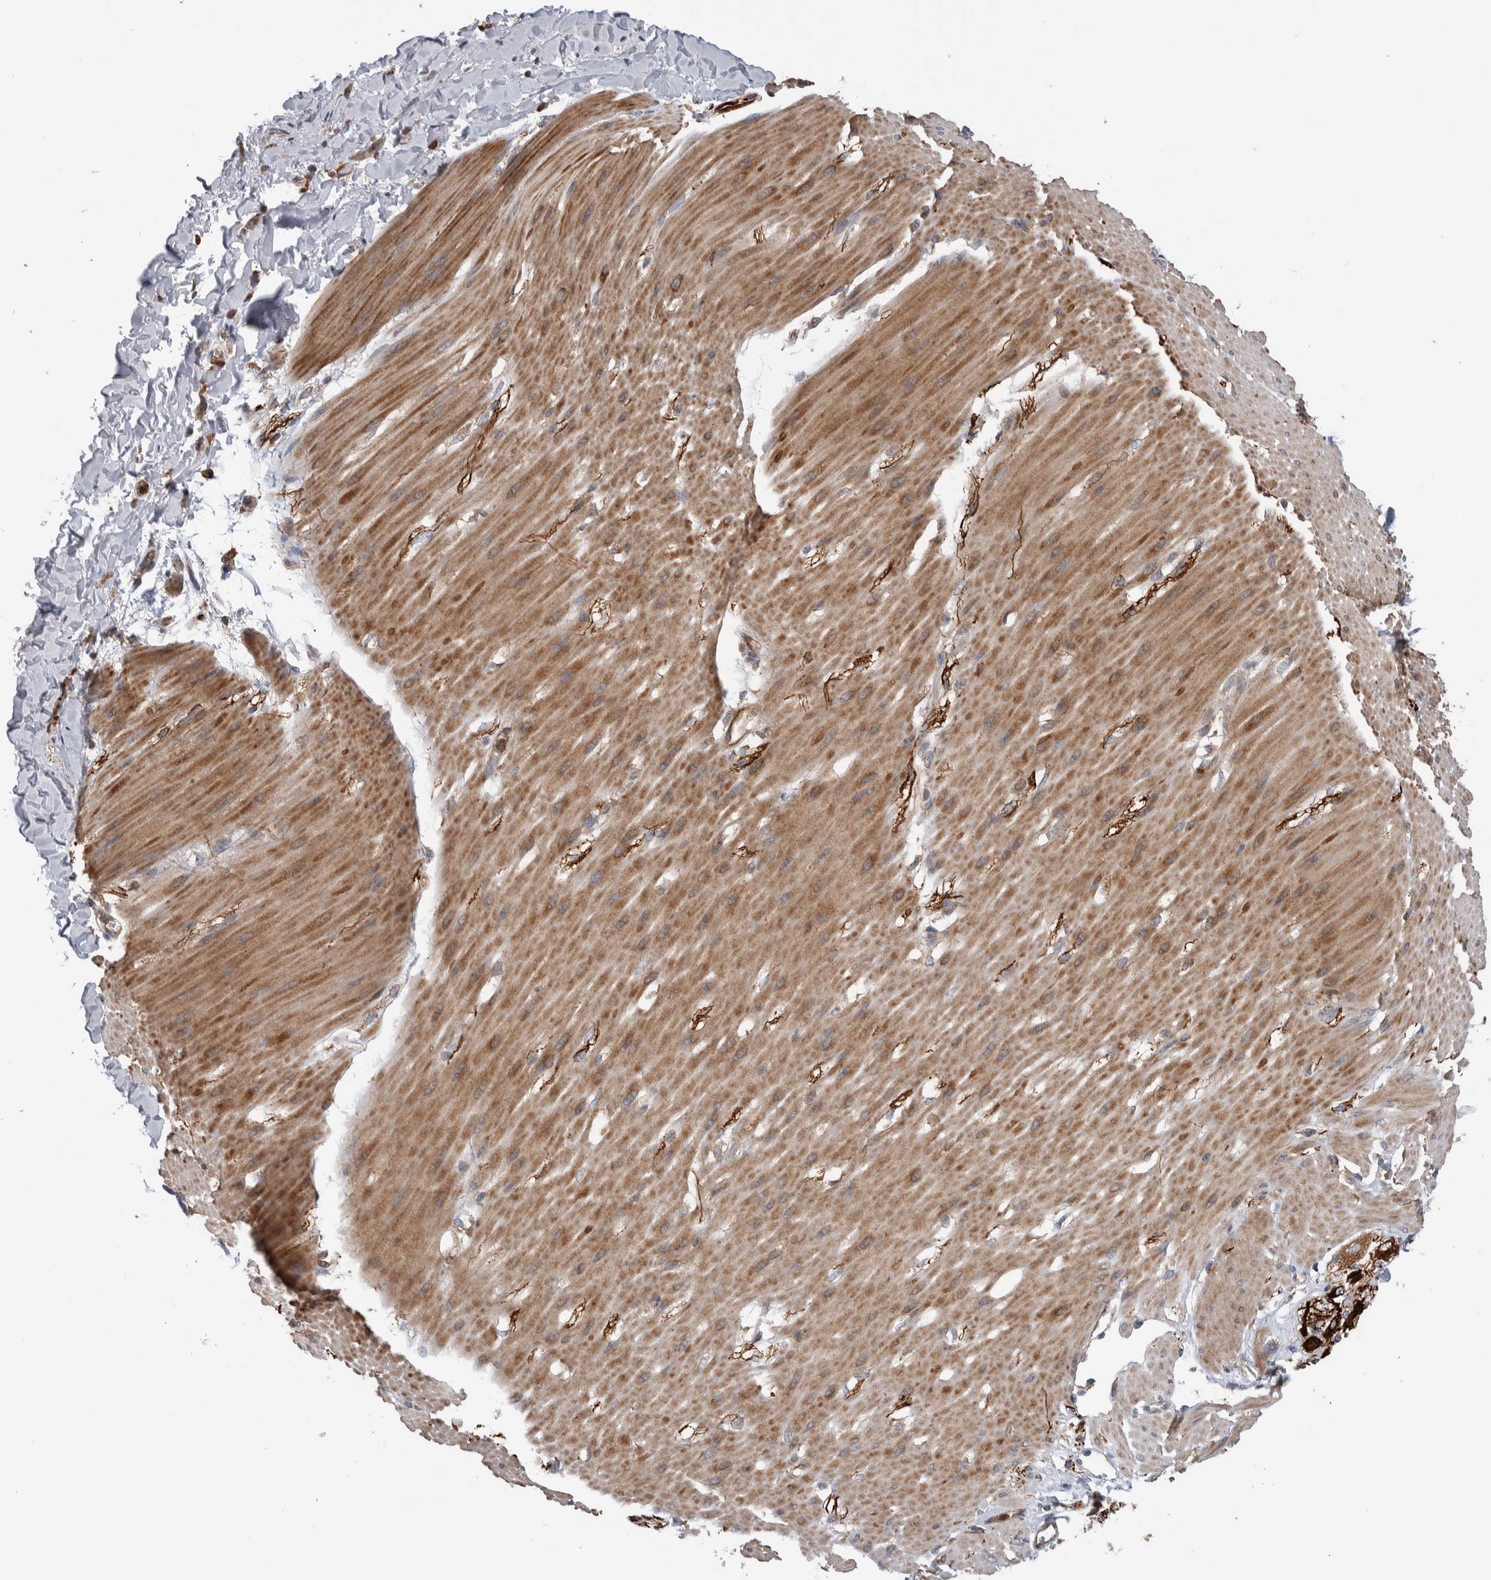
{"staining": {"intensity": "negative", "quantity": "none", "location": "none"}, "tissue": "adipose tissue", "cell_type": "Adipocytes", "image_type": "normal", "snomed": [{"axis": "morphology", "description": "Normal tissue, NOS"}, {"axis": "morphology", "description": "Adenocarcinoma, NOS"}, {"axis": "topography", "description": "Duodenum"}, {"axis": "topography", "description": "Peripheral nerve tissue"}], "caption": "DAB (3,3'-diaminobenzidine) immunohistochemical staining of benign human adipose tissue demonstrates no significant positivity in adipocytes. (DAB IHC with hematoxylin counter stain).", "gene": "SDCBP", "patient": {"sex": "female", "age": 60}}